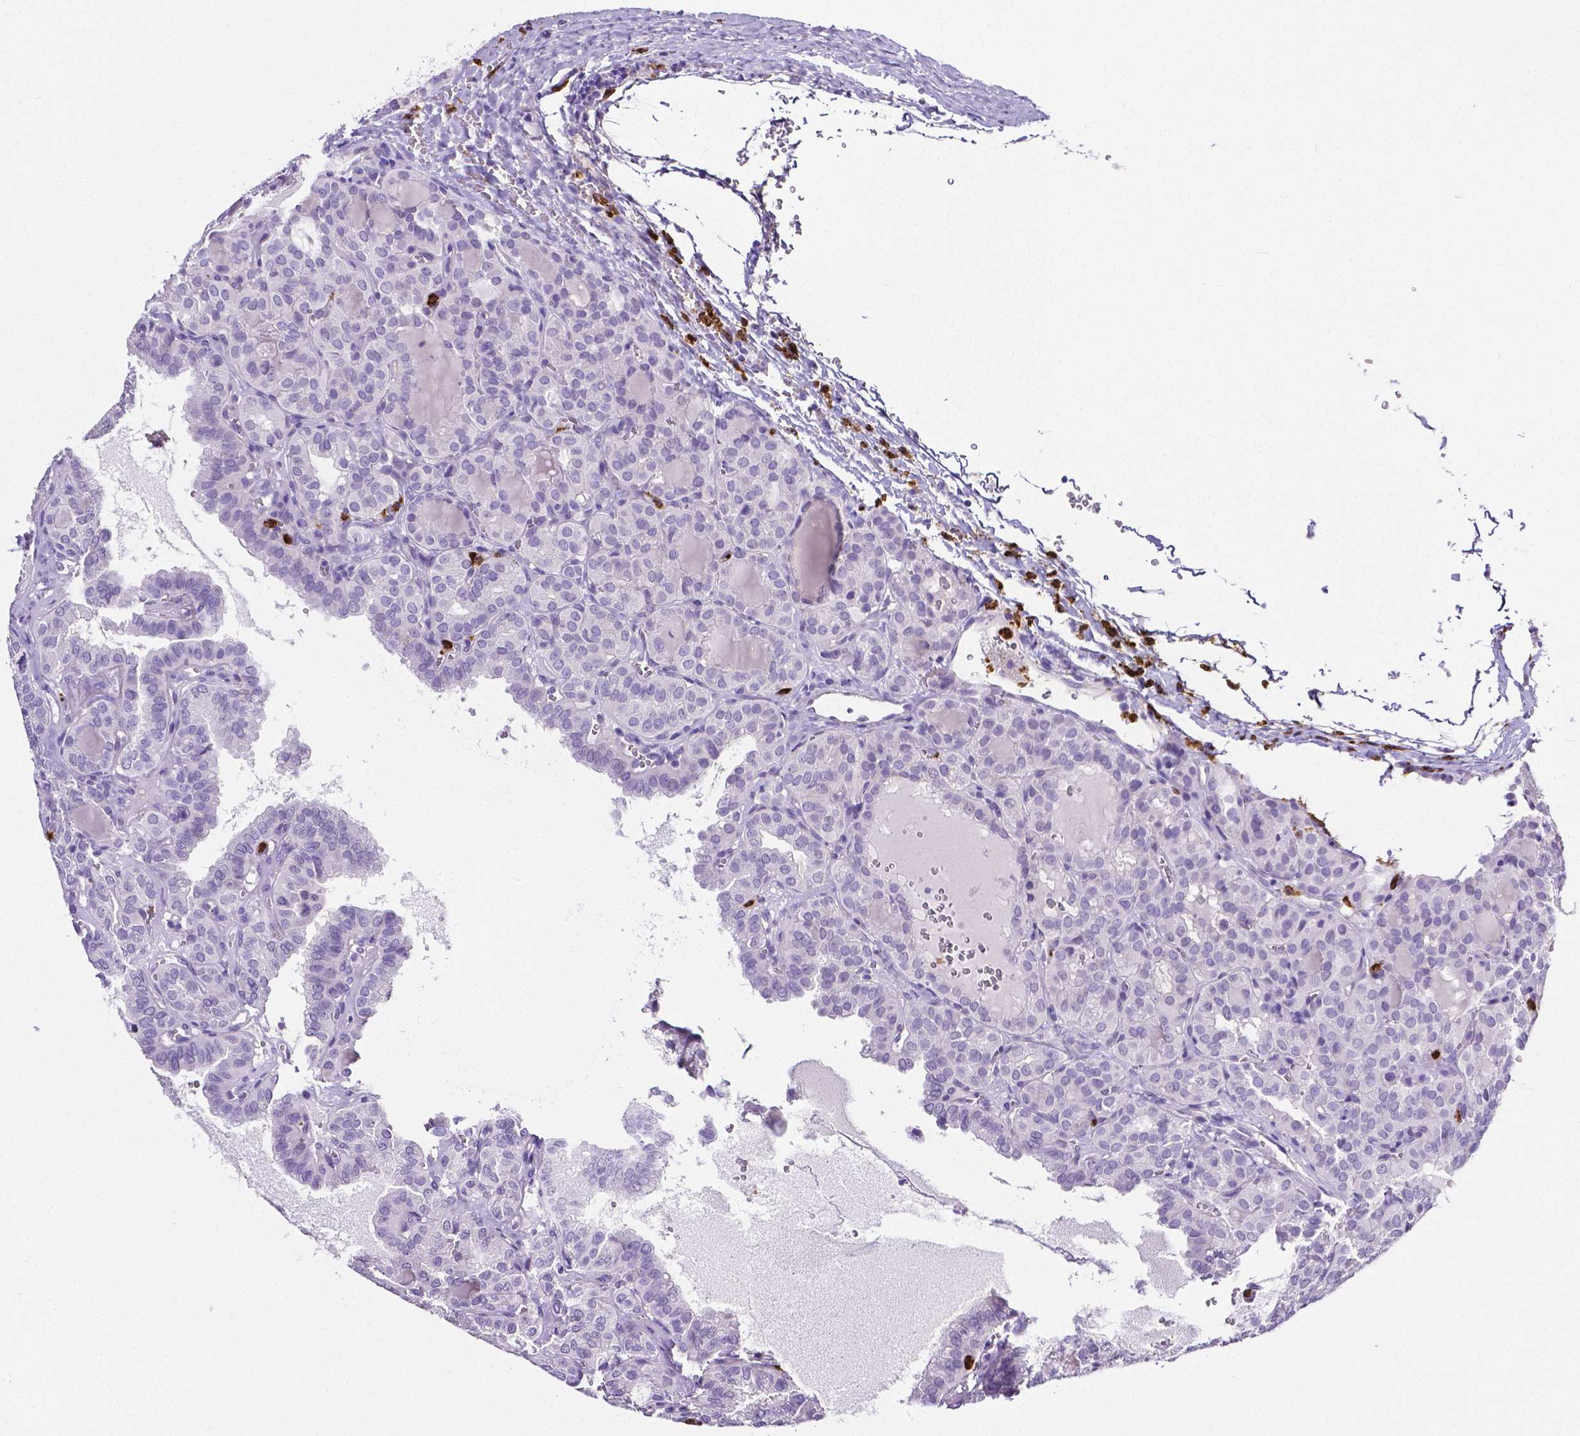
{"staining": {"intensity": "negative", "quantity": "none", "location": "none"}, "tissue": "thyroid cancer", "cell_type": "Tumor cells", "image_type": "cancer", "snomed": [{"axis": "morphology", "description": "Papillary adenocarcinoma, NOS"}, {"axis": "topography", "description": "Thyroid gland"}], "caption": "A histopathology image of human papillary adenocarcinoma (thyroid) is negative for staining in tumor cells.", "gene": "MMP9", "patient": {"sex": "female", "age": 41}}